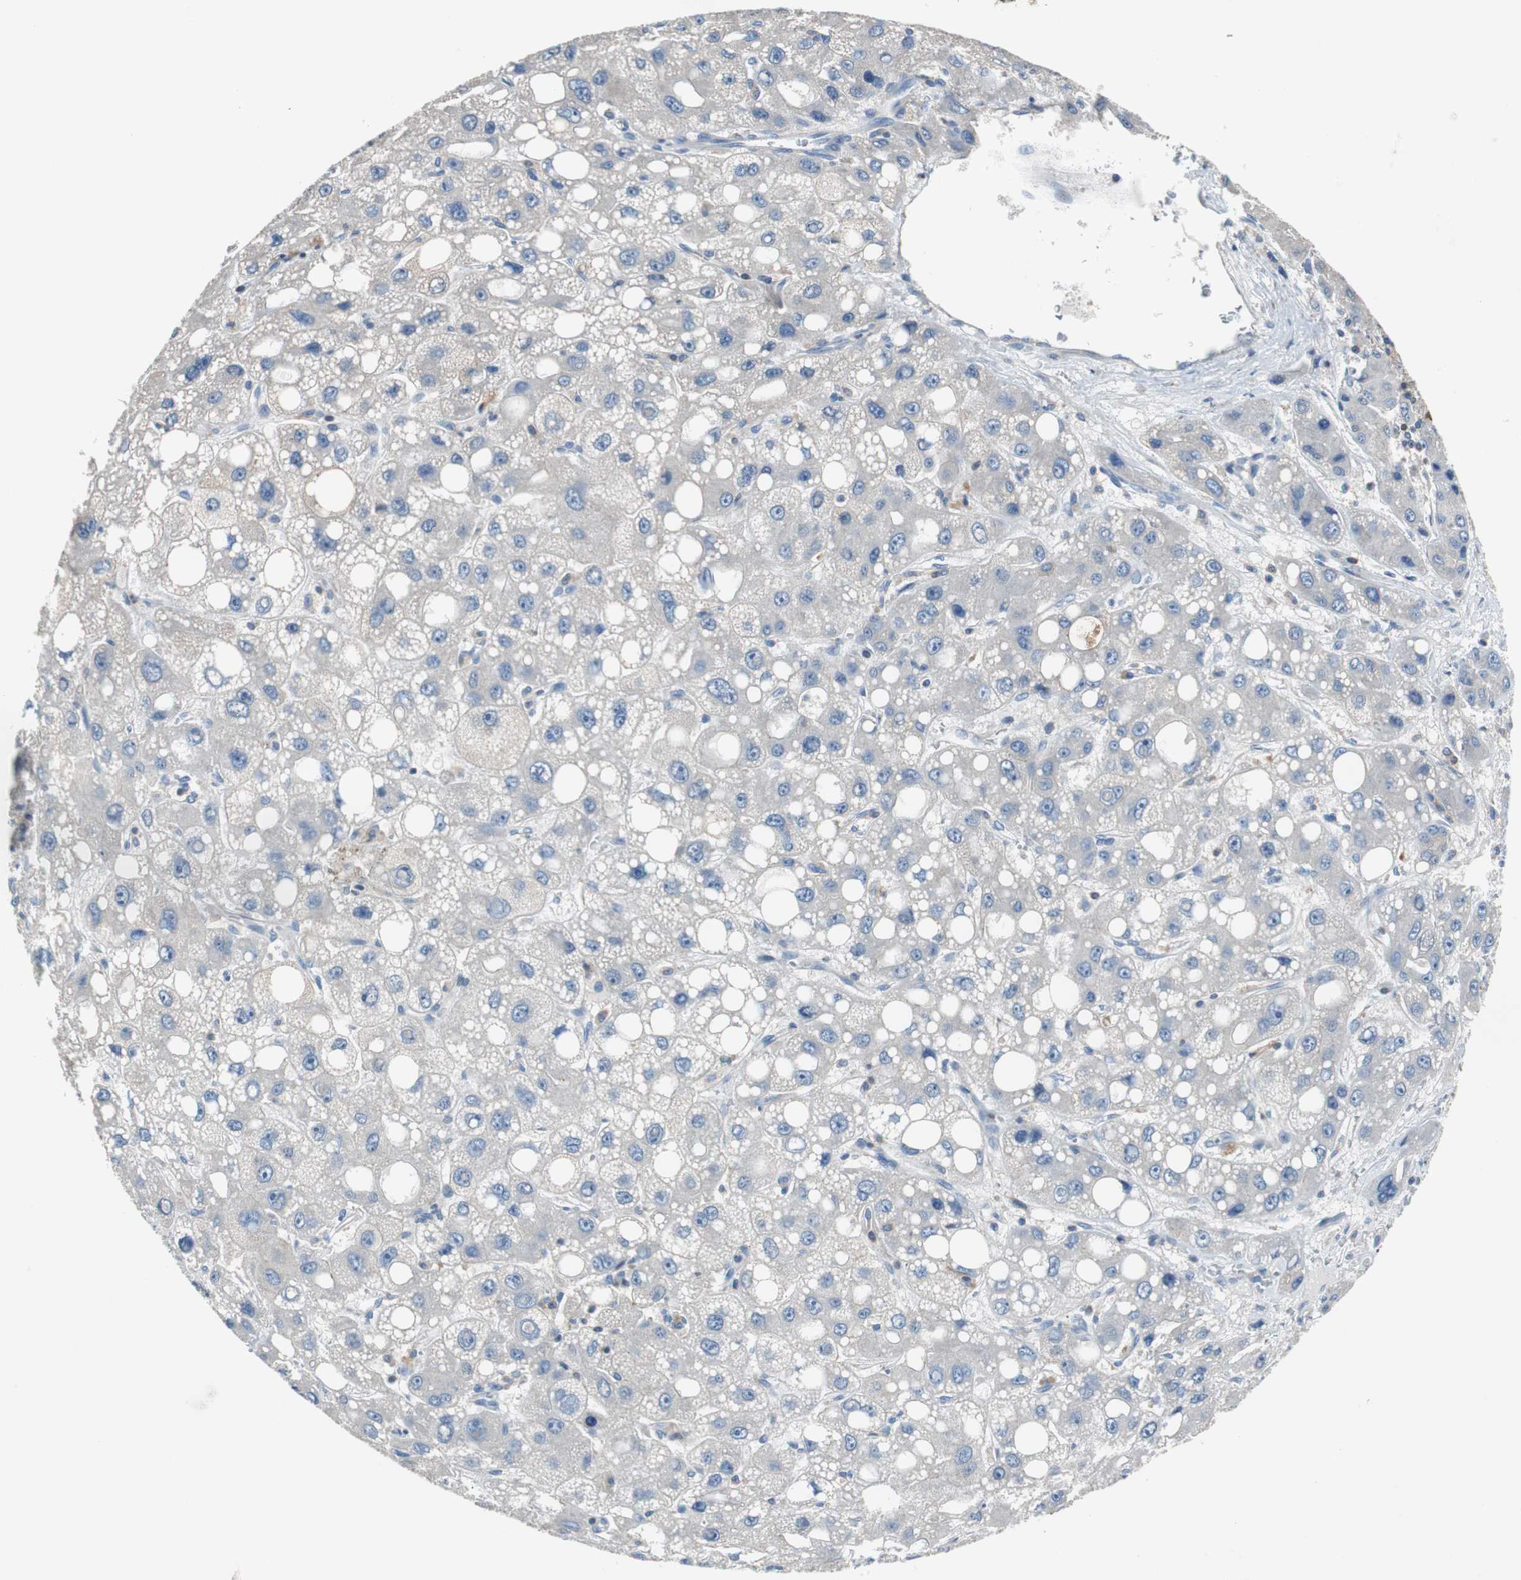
{"staining": {"intensity": "negative", "quantity": "none", "location": "none"}, "tissue": "liver cancer", "cell_type": "Tumor cells", "image_type": "cancer", "snomed": [{"axis": "morphology", "description": "Carcinoma, Hepatocellular, NOS"}, {"axis": "topography", "description": "Liver"}], "caption": "An immunohistochemistry histopathology image of hepatocellular carcinoma (liver) is shown. There is no staining in tumor cells of hepatocellular carcinoma (liver). Nuclei are stained in blue.", "gene": "PRKCA", "patient": {"sex": "male", "age": 55}}